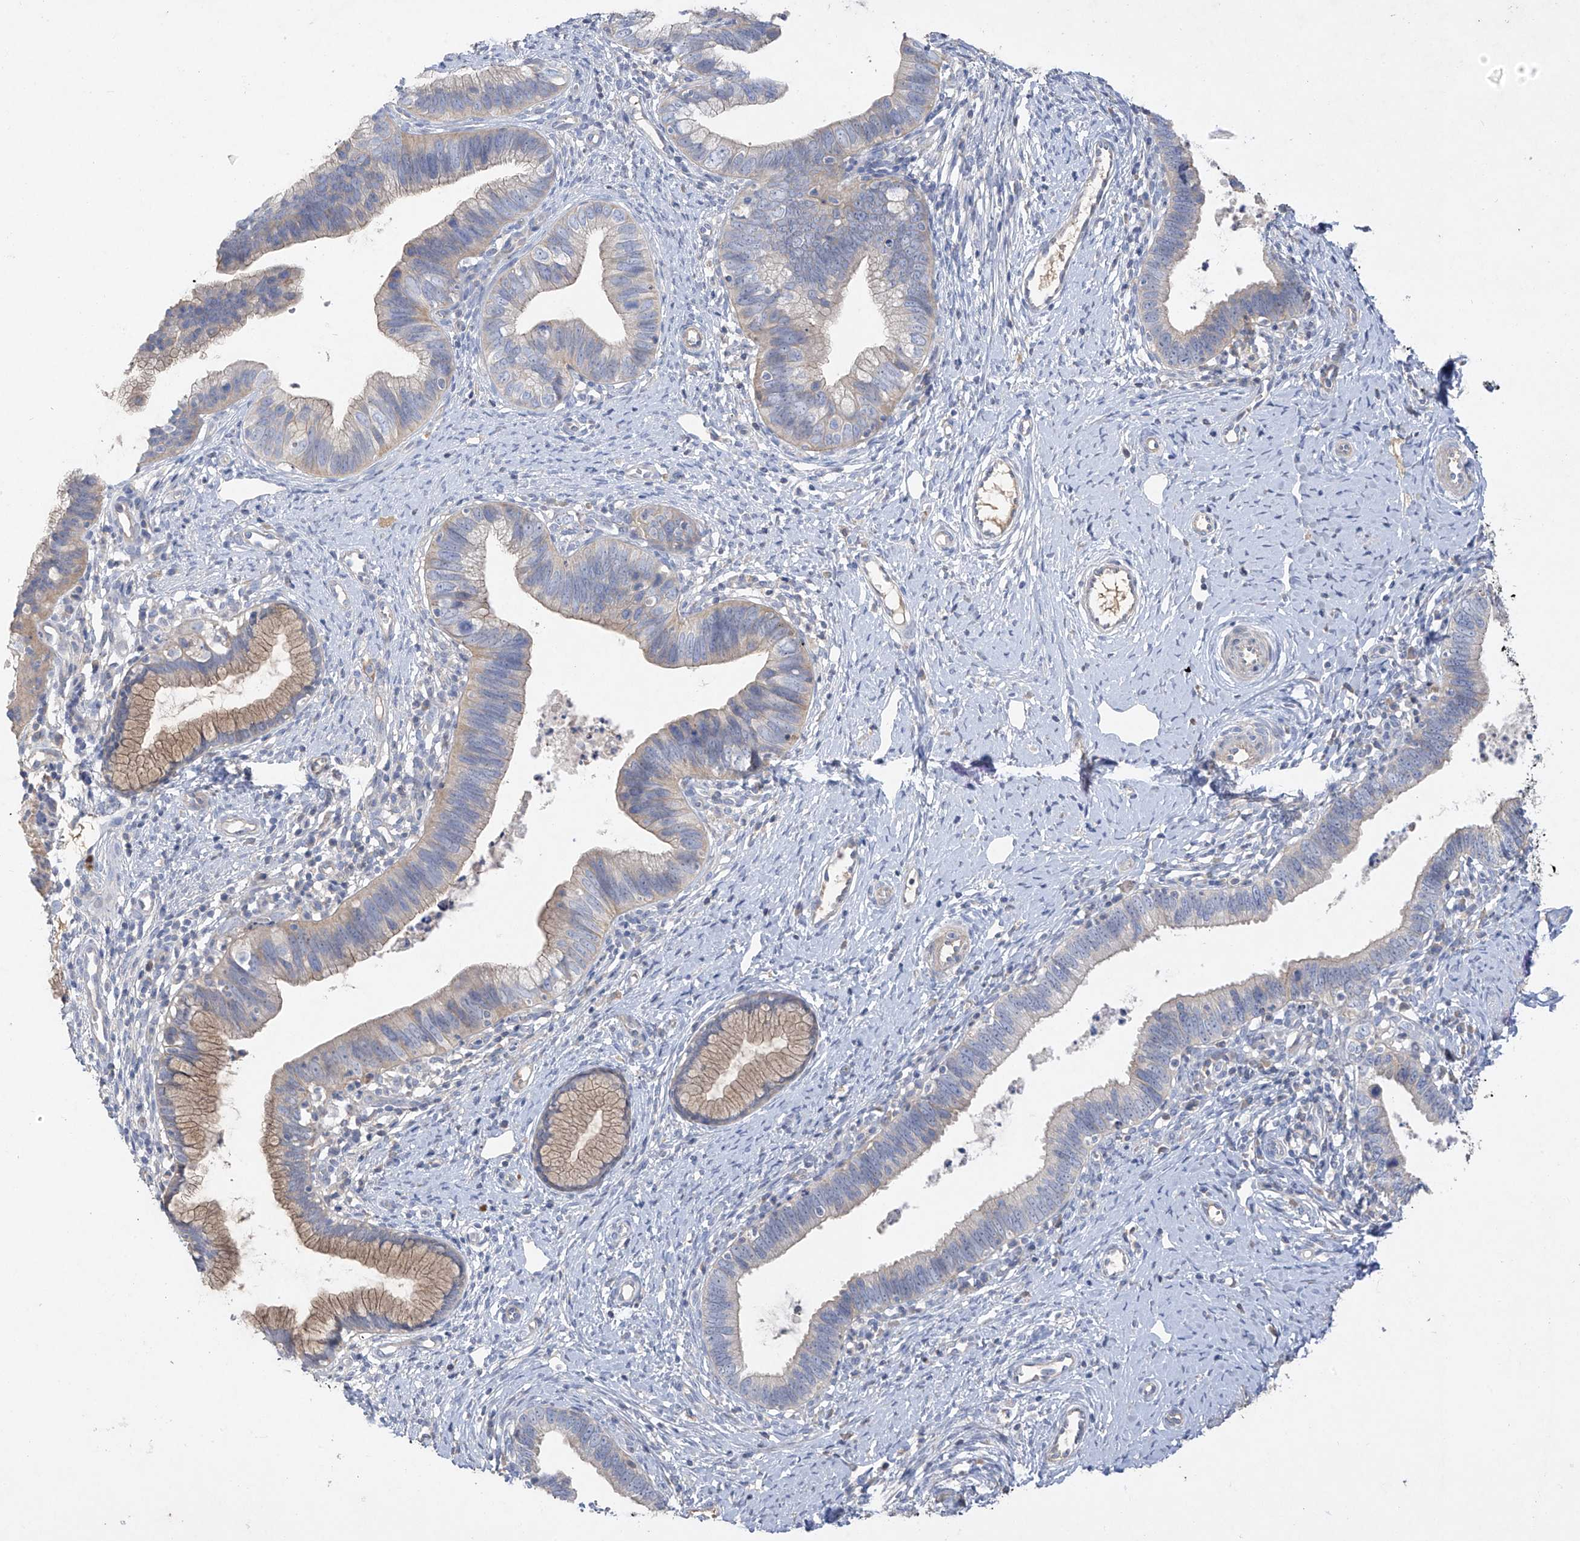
{"staining": {"intensity": "weak", "quantity": "25%-75%", "location": "cytoplasmic/membranous"}, "tissue": "cervical cancer", "cell_type": "Tumor cells", "image_type": "cancer", "snomed": [{"axis": "morphology", "description": "Adenocarcinoma, NOS"}, {"axis": "topography", "description": "Cervix"}], "caption": "The image displays a brown stain indicating the presence of a protein in the cytoplasmic/membranous of tumor cells in adenocarcinoma (cervical).", "gene": "PRSS12", "patient": {"sex": "female", "age": 36}}